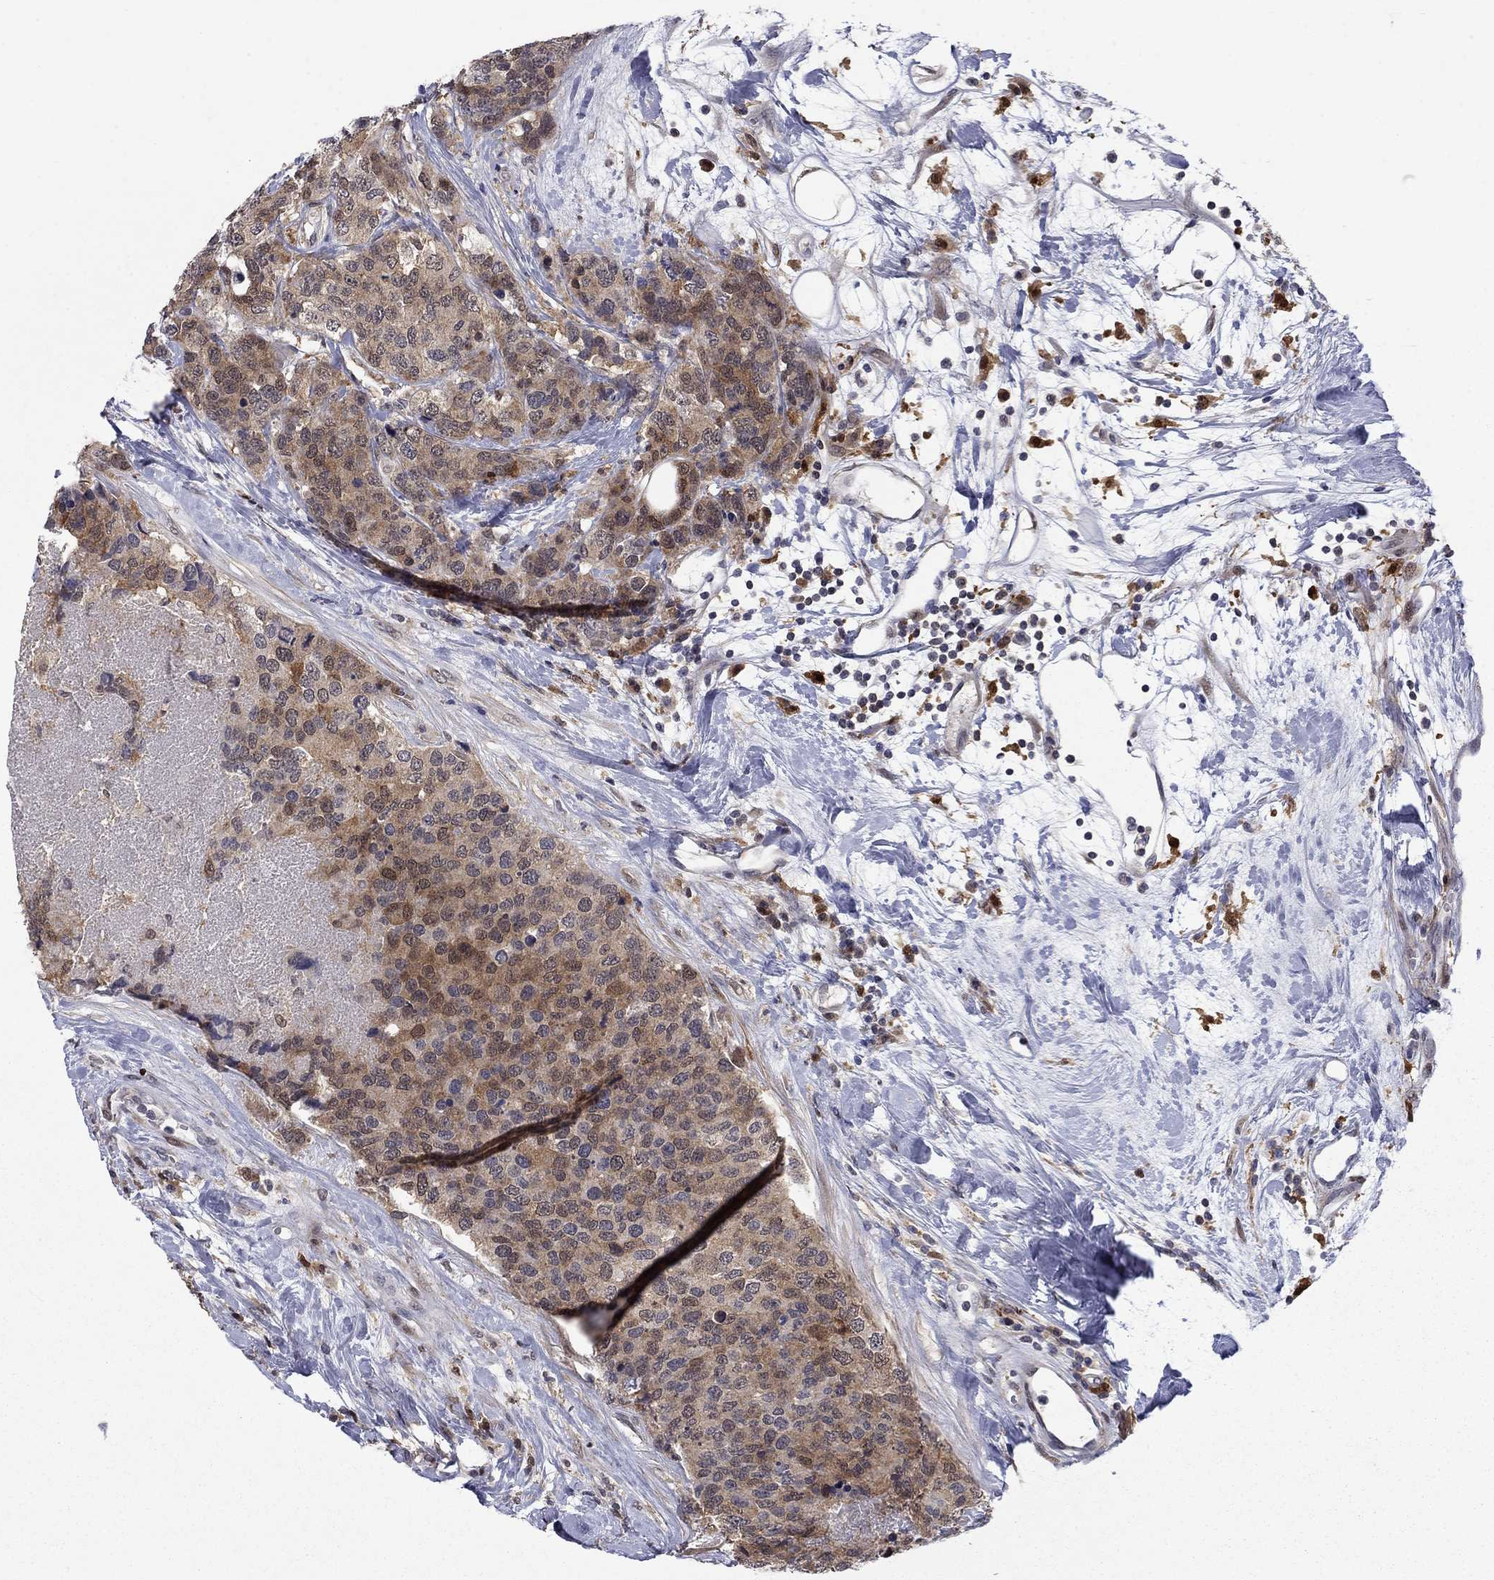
{"staining": {"intensity": "moderate", "quantity": "25%-75%", "location": "cytoplasmic/membranous"}, "tissue": "breast cancer", "cell_type": "Tumor cells", "image_type": "cancer", "snomed": [{"axis": "morphology", "description": "Lobular carcinoma"}, {"axis": "topography", "description": "Breast"}], "caption": "This photomicrograph shows breast cancer stained with immunohistochemistry to label a protein in brown. The cytoplasmic/membranous of tumor cells show moderate positivity for the protein. Nuclei are counter-stained blue.", "gene": "CBR1", "patient": {"sex": "female", "age": 59}}